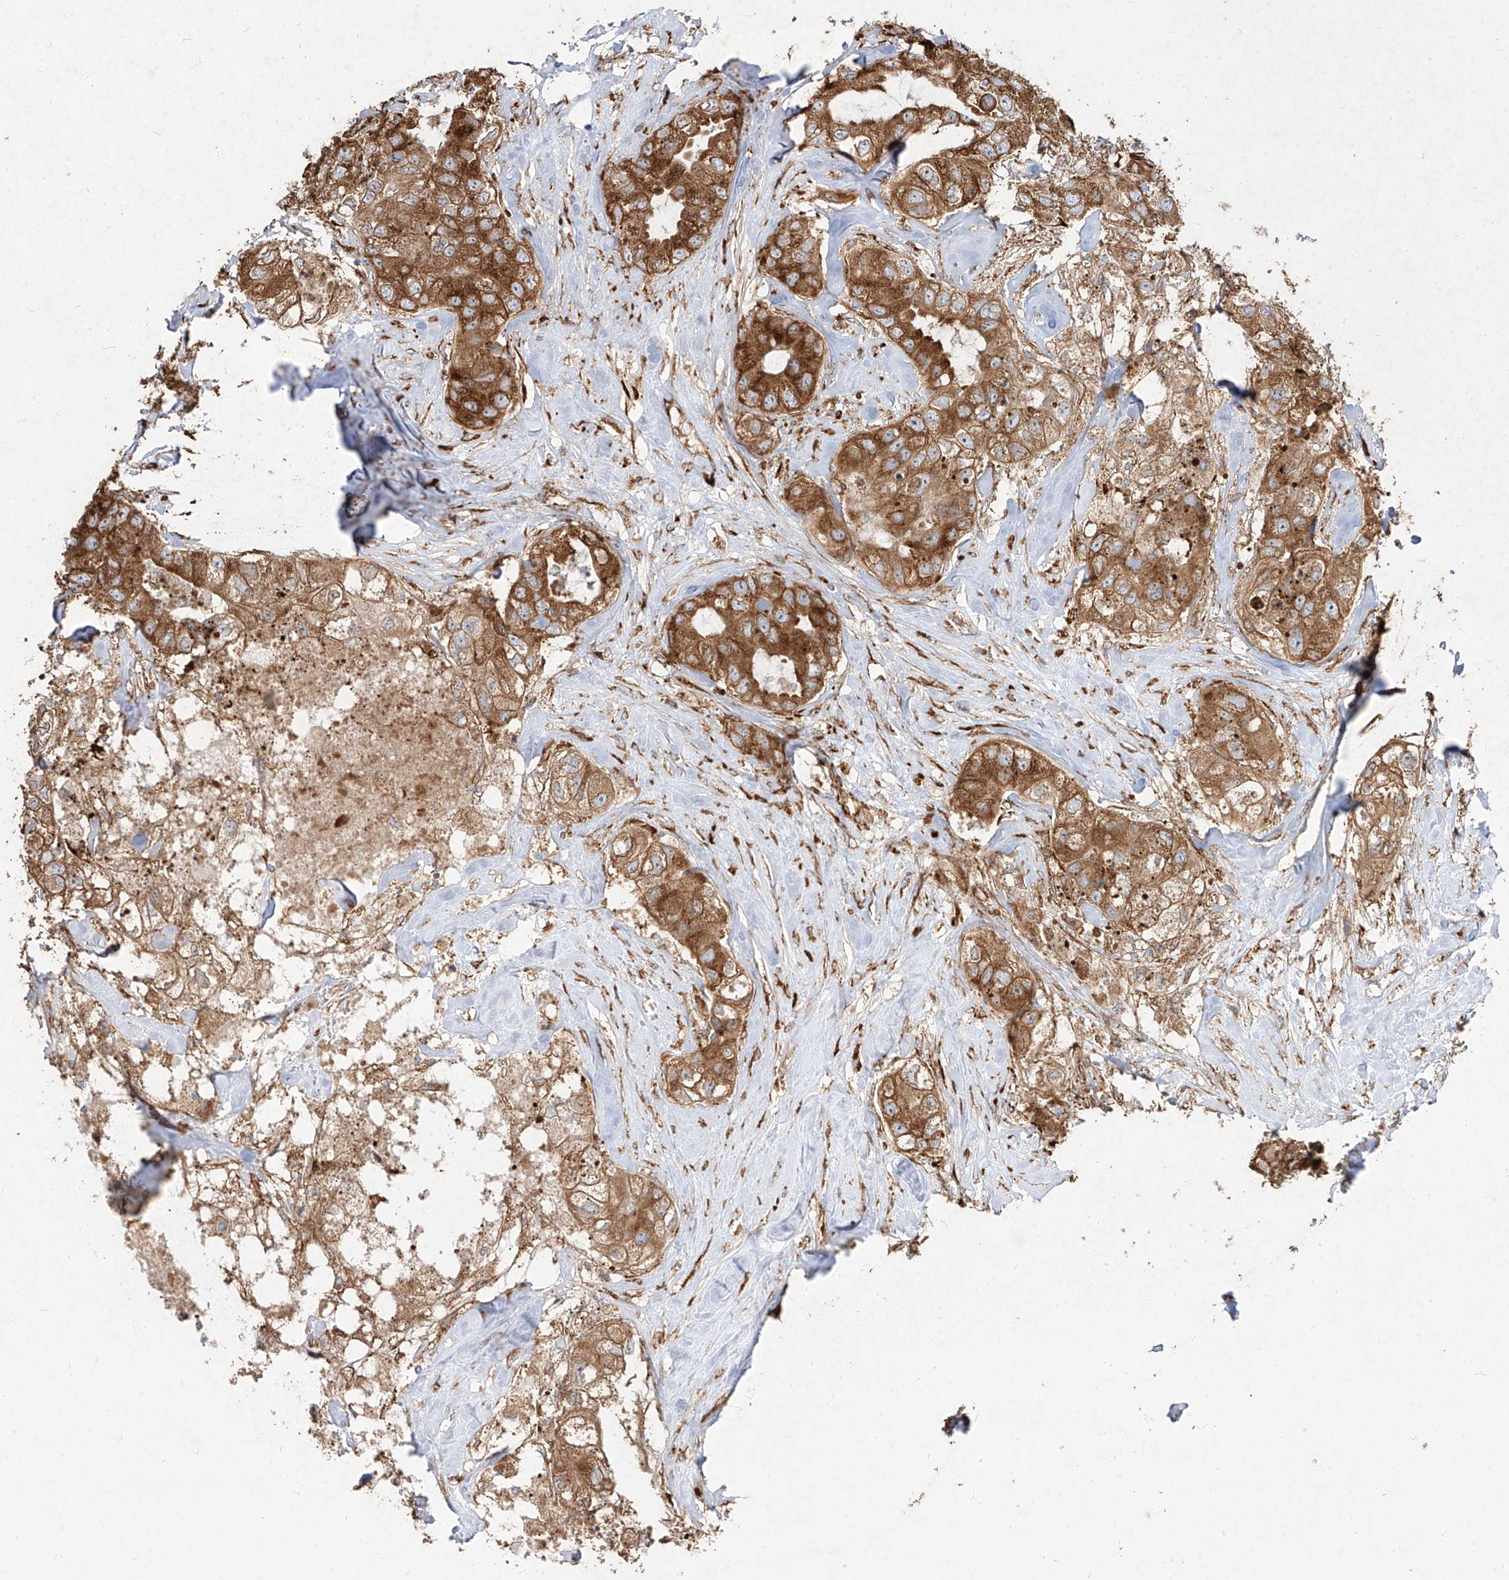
{"staining": {"intensity": "strong", "quantity": ">75%", "location": "cytoplasmic/membranous"}, "tissue": "breast cancer", "cell_type": "Tumor cells", "image_type": "cancer", "snomed": [{"axis": "morphology", "description": "Duct carcinoma"}, {"axis": "topography", "description": "Breast"}], "caption": "High-magnification brightfield microscopy of breast infiltrating ductal carcinoma stained with DAB (brown) and counterstained with hematoxylin (blue). tumor cells exhibit strong cytoplasmic/membranous staining is seen in approximately>75% of cells.", "gene": "RPS25", "patient": {"sex": "female", "age": 62}}